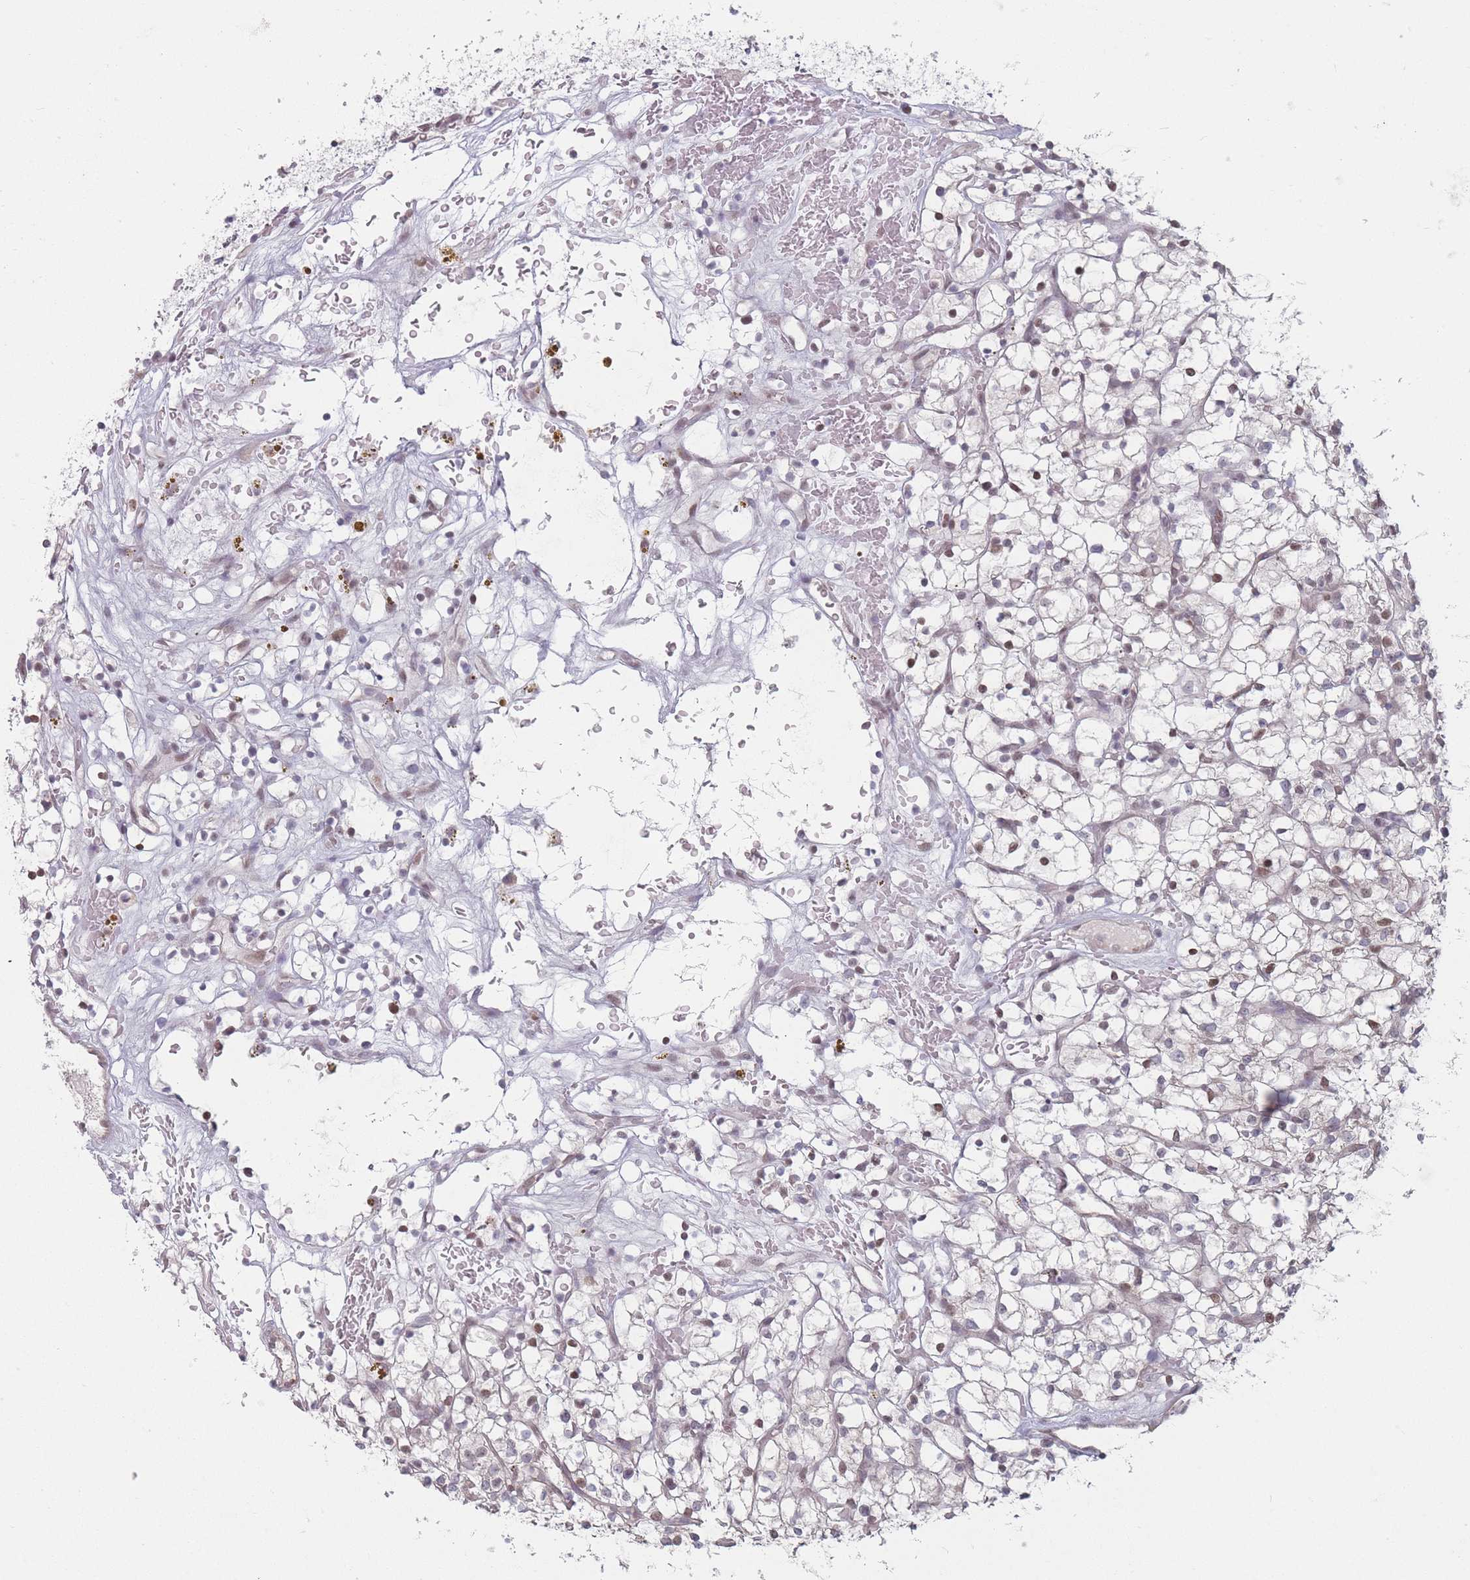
{"staining": {"intensity": "moderate", "quantity": "25%-75%", "location": "nuclear"}, "tissue": "renal cancer", "cell_type": "Tumor cells", "image_type": "cancer", "snomed": [{"axis": "morphology", "description": "Adenocarcinoma, NOS"}, {"axis": "topography", "description": "Kidney"}], "caption": "This is a histology image of immunohistochemistry staining of renal adenocarcinoma, which shows moderate positivity in the nuclear of tumor cells.", "gene": "SH3BGRL2", "patient": {"sex": "female", "age": 64}}